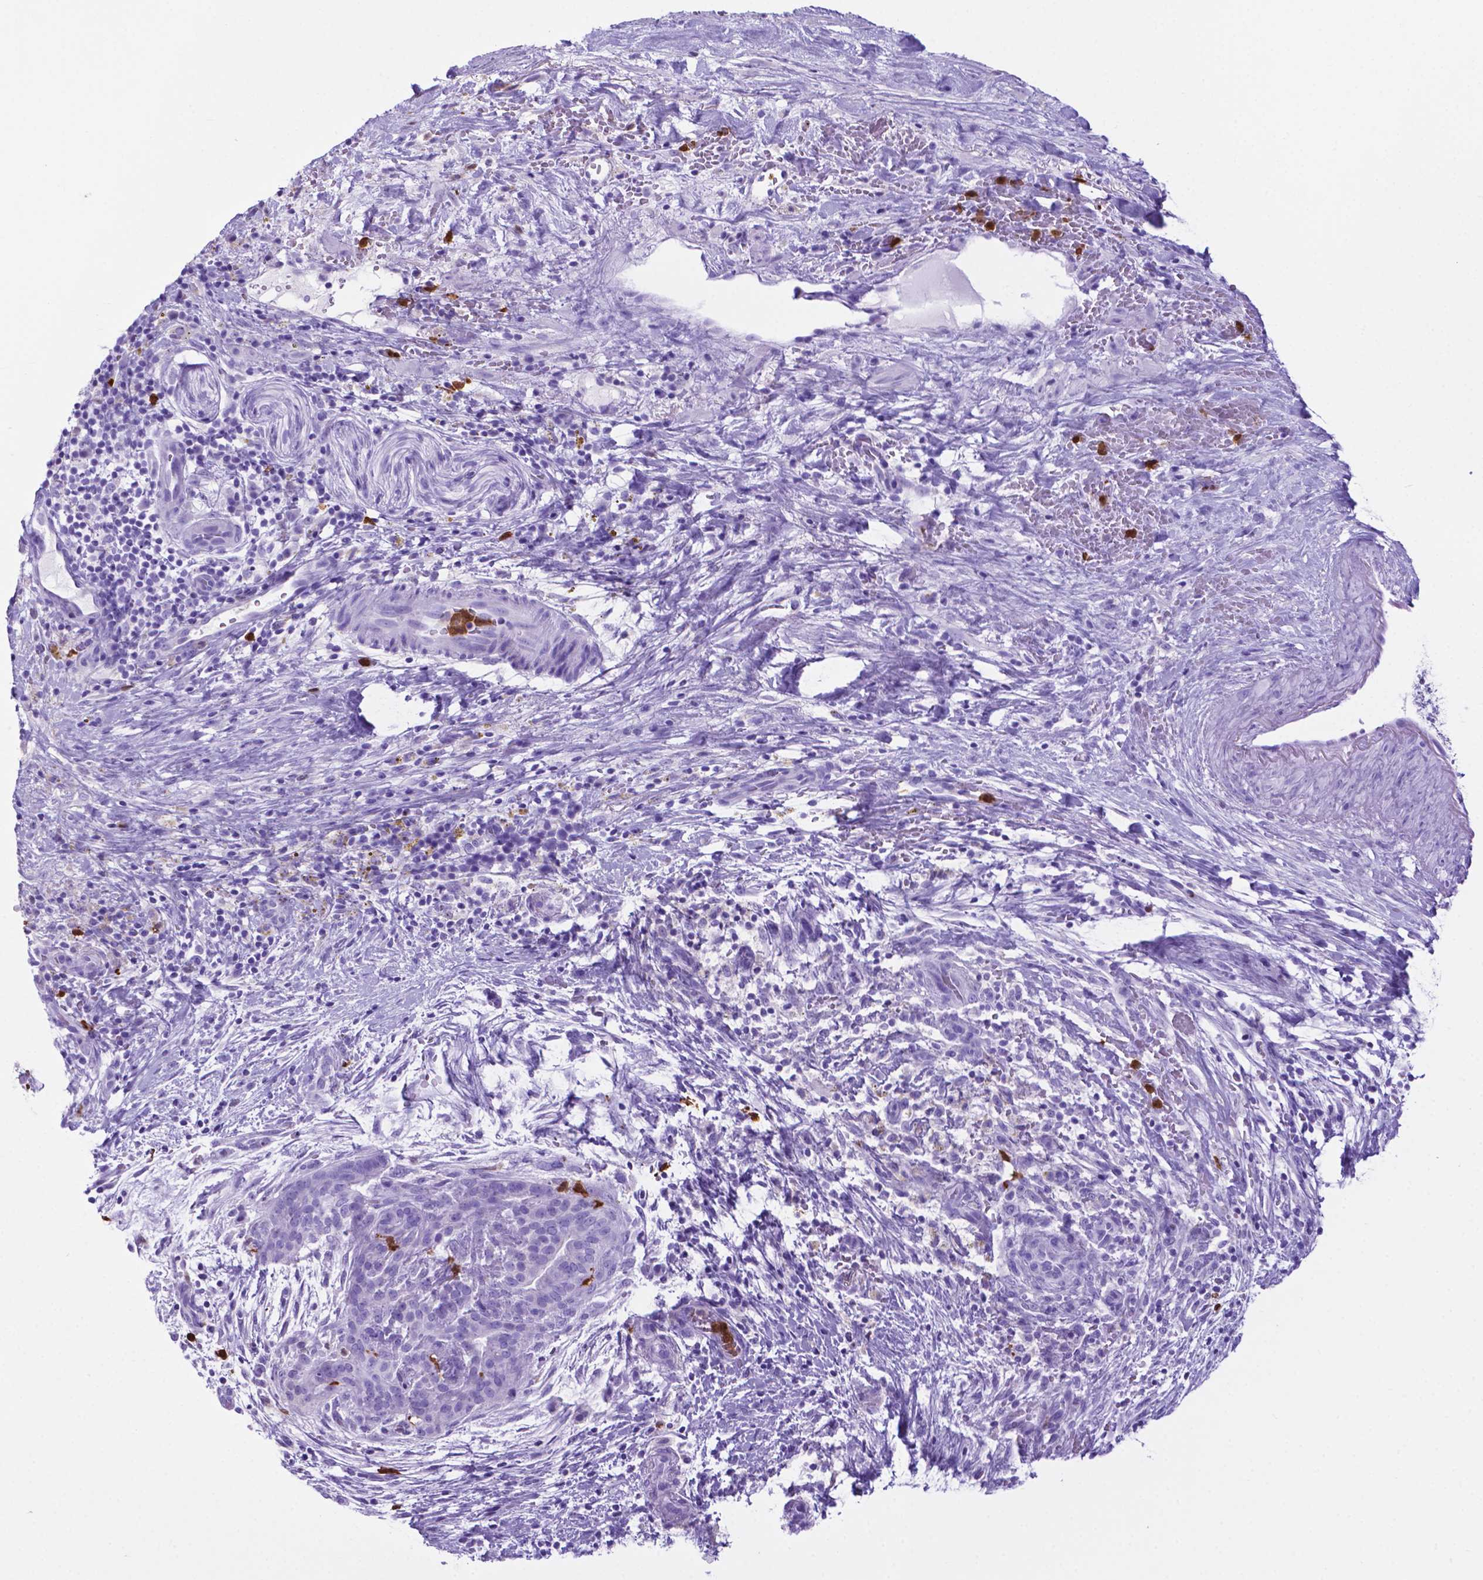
{"staining": {"intensity": "negative", "quantity": "none", "location": "none"}, "tissue": "pancreatic cancer", "cell_type": "Tumor cells", "image_type": "cancer", "snomed": [{"axis": "morphology", "description": "Adenocarcinoma, NOS"}, {"axis": "topography", "description": "Pancreas"}], "caption": "A high-resolution photomicrograph shows IHC staining of adenocarcinoma (pancreatic), which shows no significant staining in tumor cells. Nuclei are stained in blue.", "gene": "LZTR1", "patient": {"sex": "male", "age": 44}}